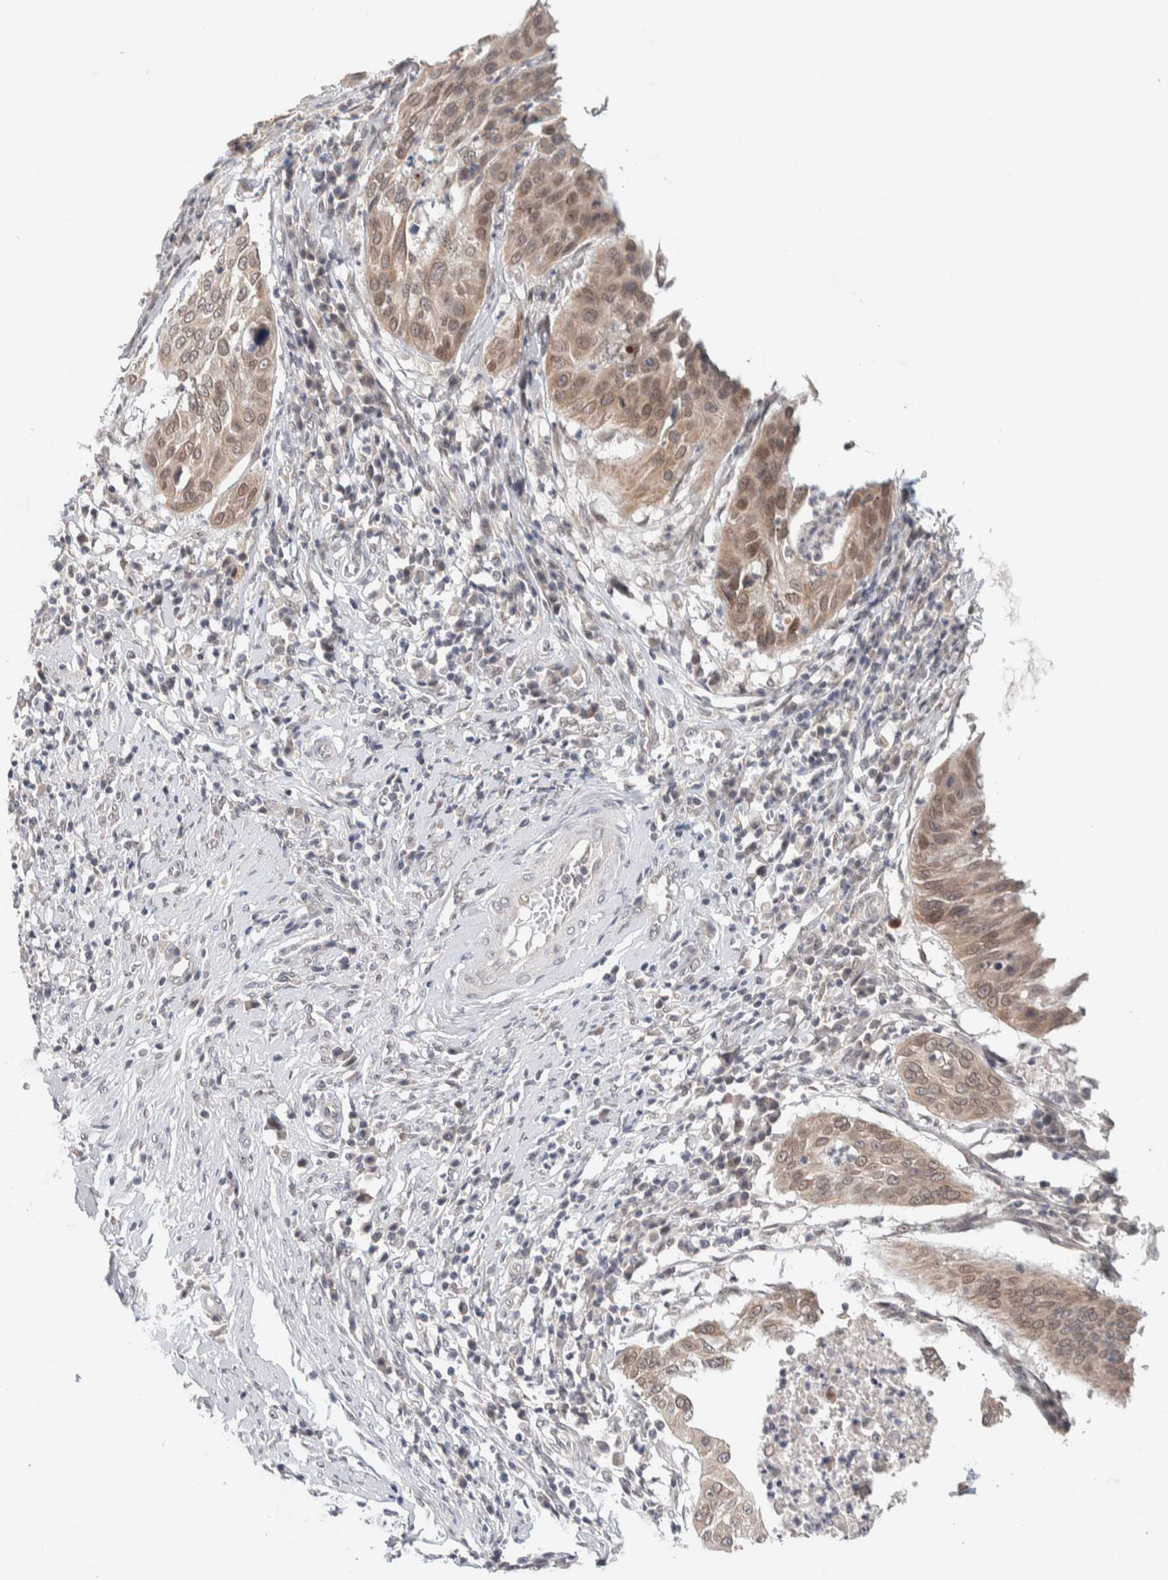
{"staining": {"intensity": "weak", "quantity": ">75%", "location": "cytoplasmic/membranous,nuclear"}, "tissue": "cervical cancer", "cell_type": "Tumor cells", "image_type": "cancer", "snomed": [{"axis": "morphology", "description": "Normal tissue, NOS"}, {"axis": "morphology", "description": "Squamous cell carcinoma, NOS"}, {"axis": "topography", "description": "Cervix"}], "caption": "Immunohistochemical staining of human cervical cancer shows low levels of weak cytoplasmic/membranous and nuclear protein positivity in approximately >75% of tumor cells. The protein is stained brown, and the nuclei are stained in blue (DAB IHC with brightfield microscopy, high magnification).", "gene": "CRAT", "patient": {"sex": "female", "age": 39}}